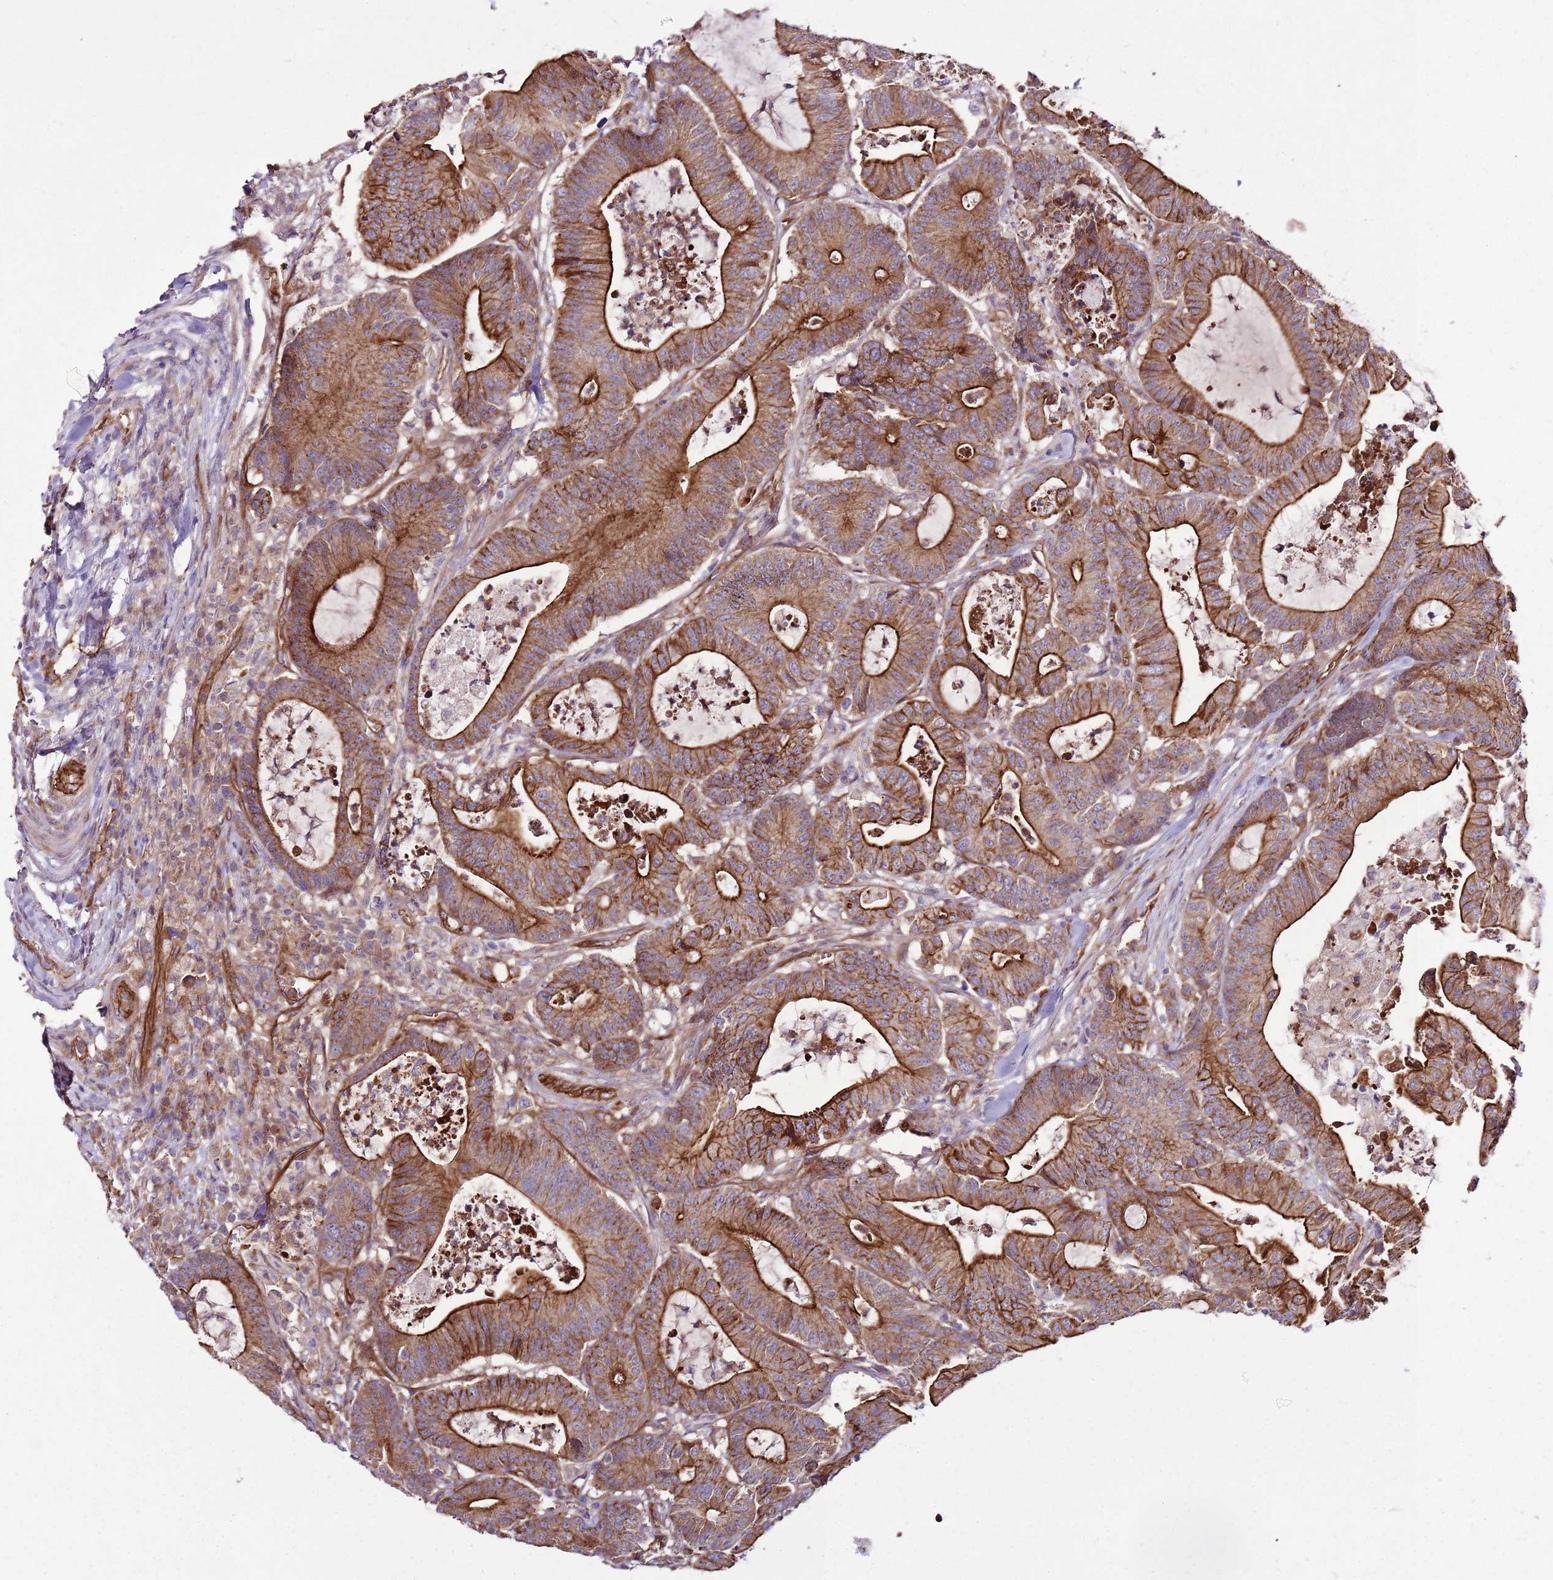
{"staining": {"intensity": "strong", "quantity": ">75%", "location": "cytoplasmic/membranous"}, "tissue": "colorectal cancer", "cell_type": "Tumor cells", "image_type": "cancer", "snomed": [{"axis": "morphology", "description": "Adenocarcinoma, NOS"}, {"axis": "topography", "description": "Colon"}], "caption": "A photomicrograph of colorectal cancer stained for a protein displays strong cytoplasmic/membranous brown staining in tumor cells. The protein of interest is shown in brown color, while the nuclei are stained blue.", "gene": "ZNF827", "patient": {"sex": "female", "age": 84}}